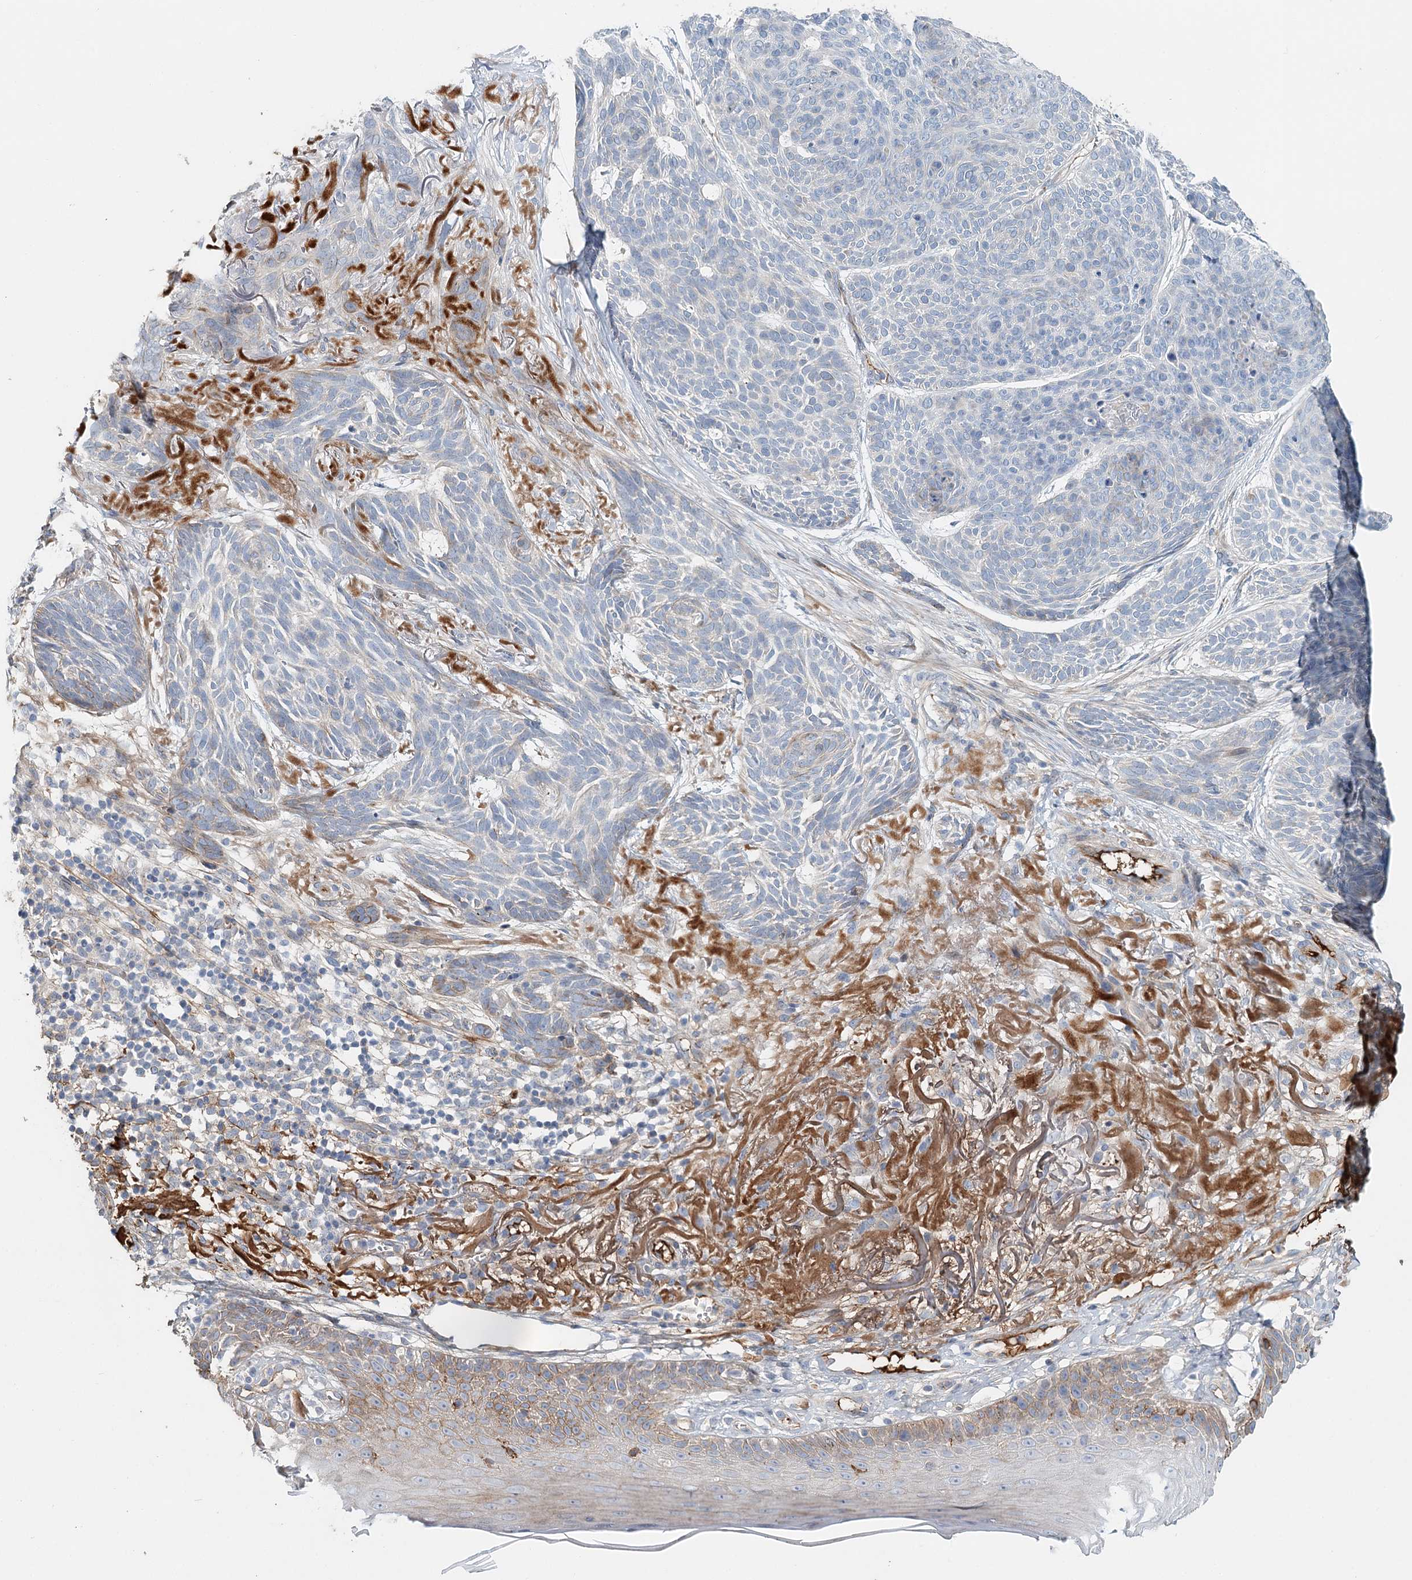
{"staining": {"intensity": "negative", "quantity": "none", "location": "none"}, "tissue": "skin cancer", "cell_type": "Tumor cells", "image_type": "cancer", "snomed": [{"axis": "morphology", "description": "Normal tissue, NOS"}, {"axis": "morphology", "description": "Basal cell carcinoma"}, {"axis": "topography", "description": "Skin"}], "caption": "Immunohistochemical staining of human skin cancer reveals no significant positivity in tumor cells. (Brightfield microscopy of DAB immunohistochemistry (IHC) at high magnification).", "gene": "ALKBH8", "patient": {"sex": "male", "age": 66}}